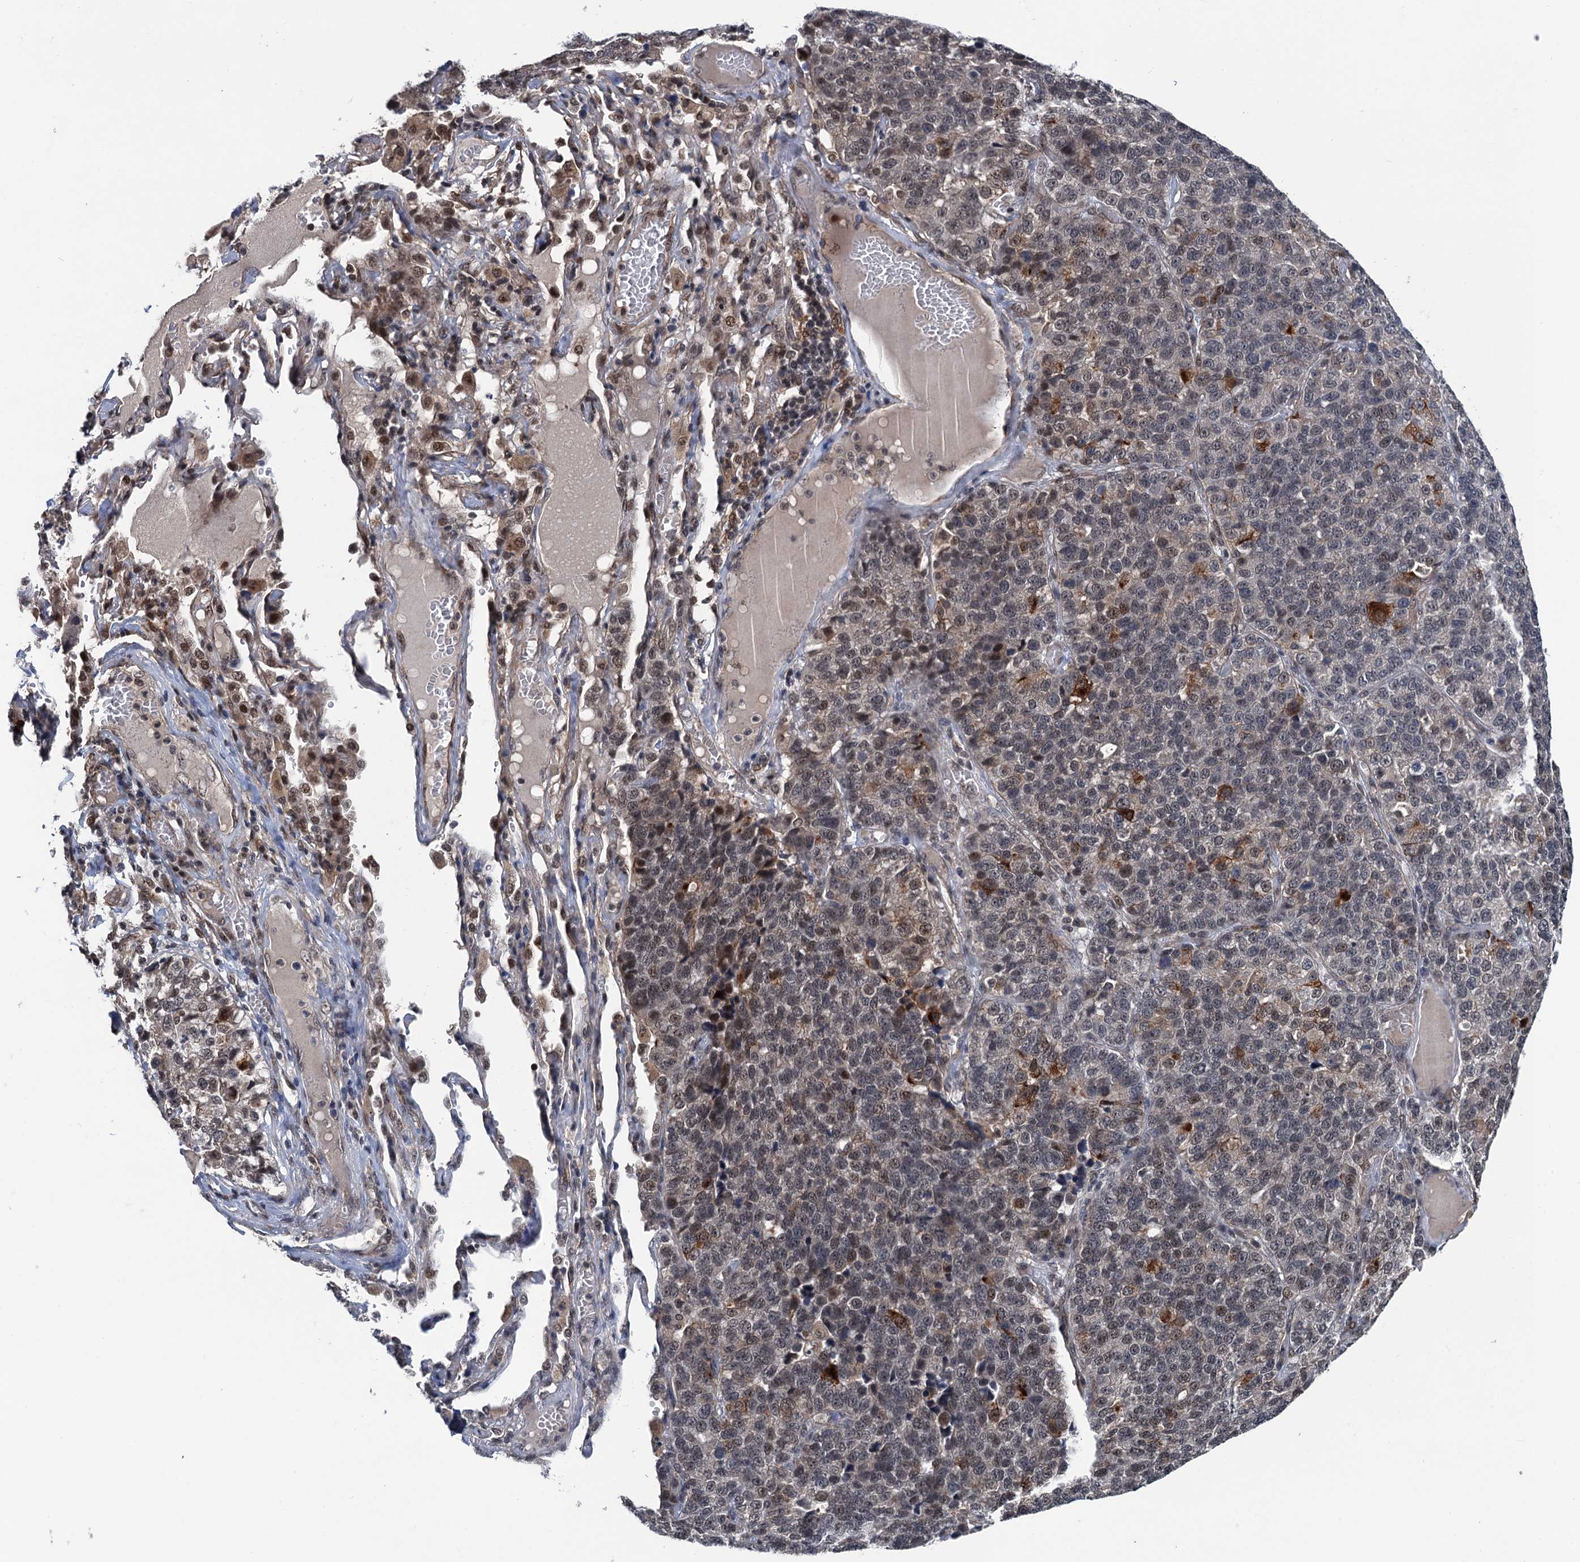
{"staining": {"intensity": "moderate", "quantity": "<25%", "location": "nuclear"}, "tissue": "lung cancer", "cell_type": "Tumor cells", "image_type": "cancer", "snomed": [{"axis": "morphology", "description": "Adenocarcinoma, NOS"}, {"axis": "topography", "description": "Lung"}], "caption": "Immunohistochemical staining of lung cancer (adenocarcinoma) exhibits low levels of moderate nuclear staining in approximately <25% of tumor cells. The staining was performed using DAB to visualize the protein expression in brown, while the nuclei were stained in blue with hematoxylin (Magnification: 20x).", "gene": "RASSF4", "patient": {"sex": "male", "age": 49}}